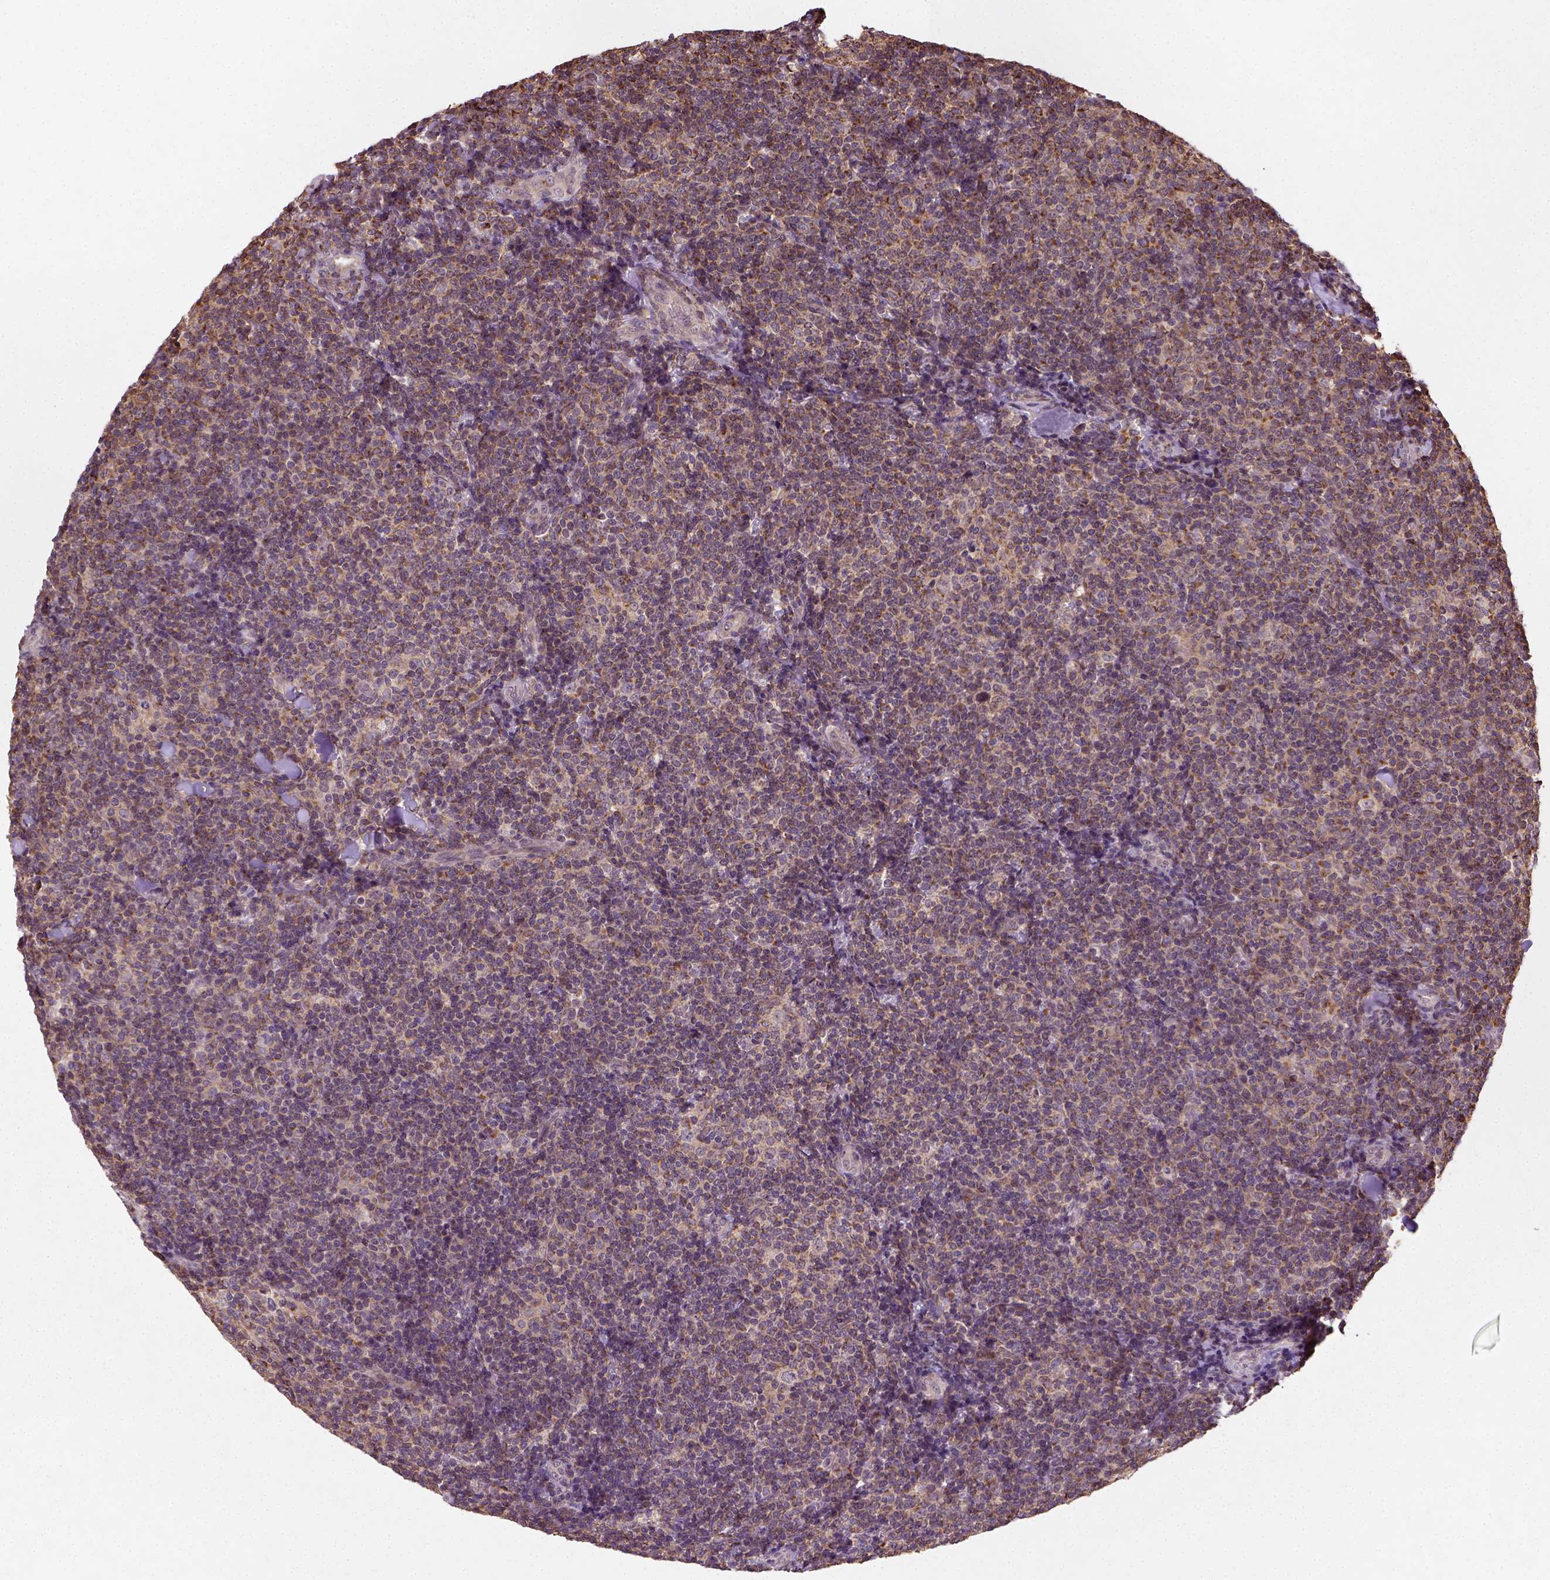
{"staining": {"intensity": "moderate", "quantity": ">75%", "location": "cytoplasmic/membranous"}, "tissue": "lymphoma", "cell_type": "Tumor cells", "image_type": "cancer", "snomed": [{"axis": "morphology", "description": "Malignant lymphoma, non-Hodgkin's type, Low grade"}, {"axis": "topography", "description": "Lymph node"}], "caption": "Immunohistochemistry (DAB) staining of lymphoma shows moderate cytoplasmic/membranous protein expression in approximately >75% of tumor cells.", "gene": "CAMKK1", "patient": {"sex": "female", "age": 56}}